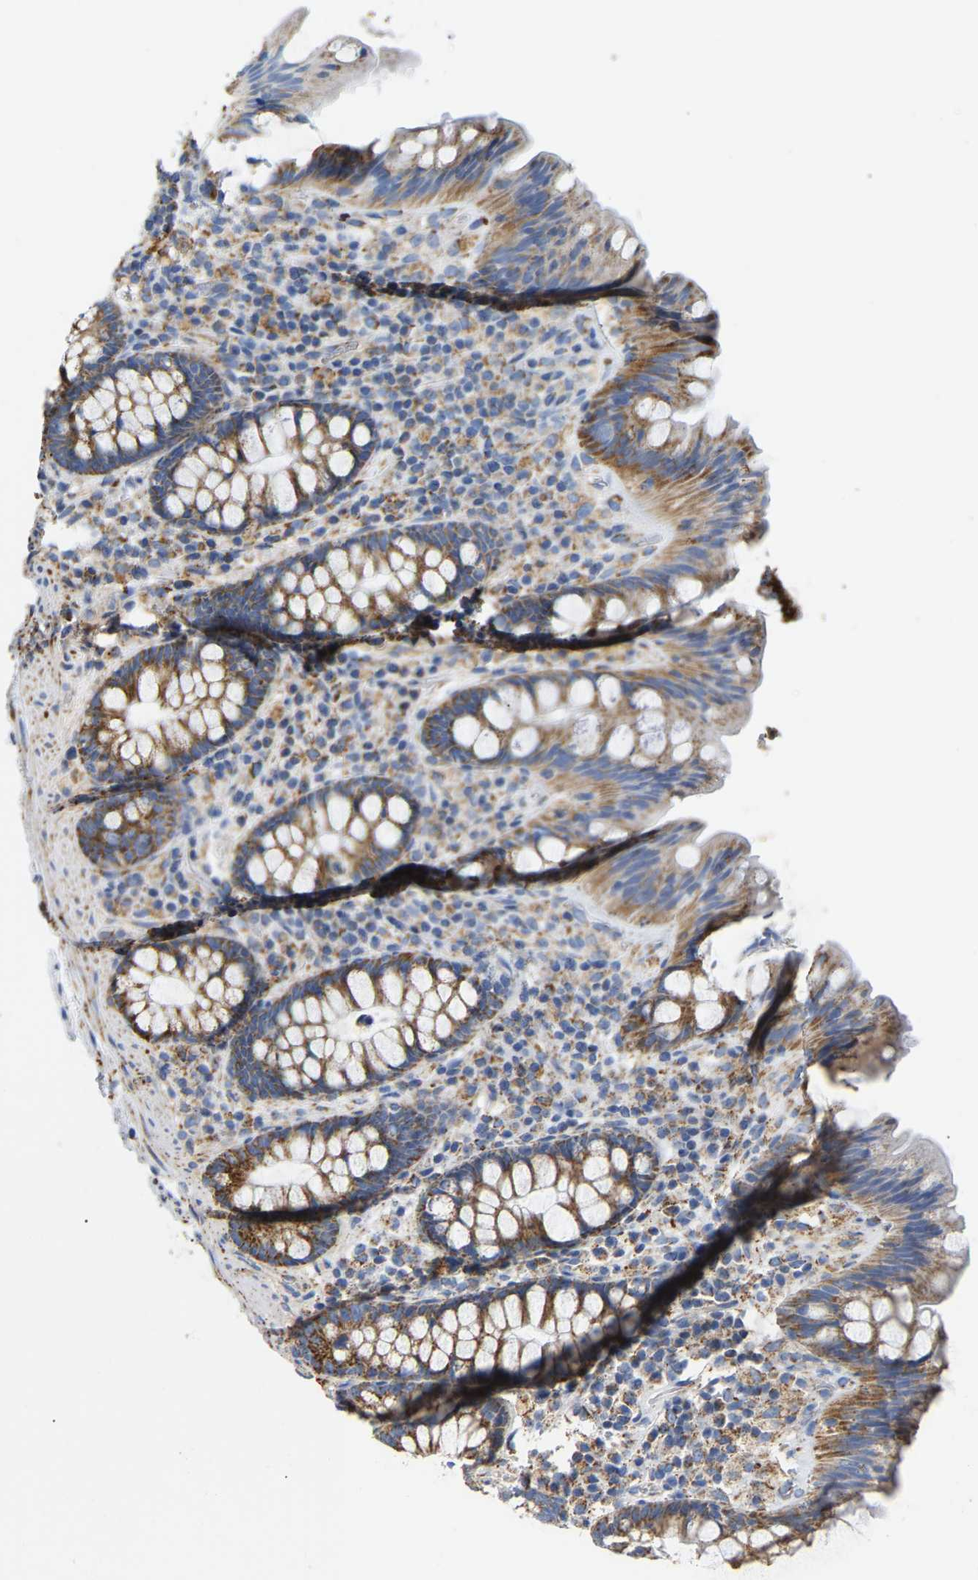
{"staining": {"intensity": "moderate", "quantity": ">75%", "location": "cytoplasmic/membranous"}, "tissue": "colon", "cell_type": "Endothelial cells", "image_type": "normal", "snomed": [{"axis": "morphology", "description": "Normal tissue, NOS"}, {"axis": "topography", "description": "Colon"}], "caption": "IHC image of unremarkable human colon stained for a protein (brown), which demonstrates medium levels of moderate cytoplasmic/membranous staining in approximately >75% of endothelial cells.", "gene": "HIBADH", "patient": {"sex": "female", "age": 80}}